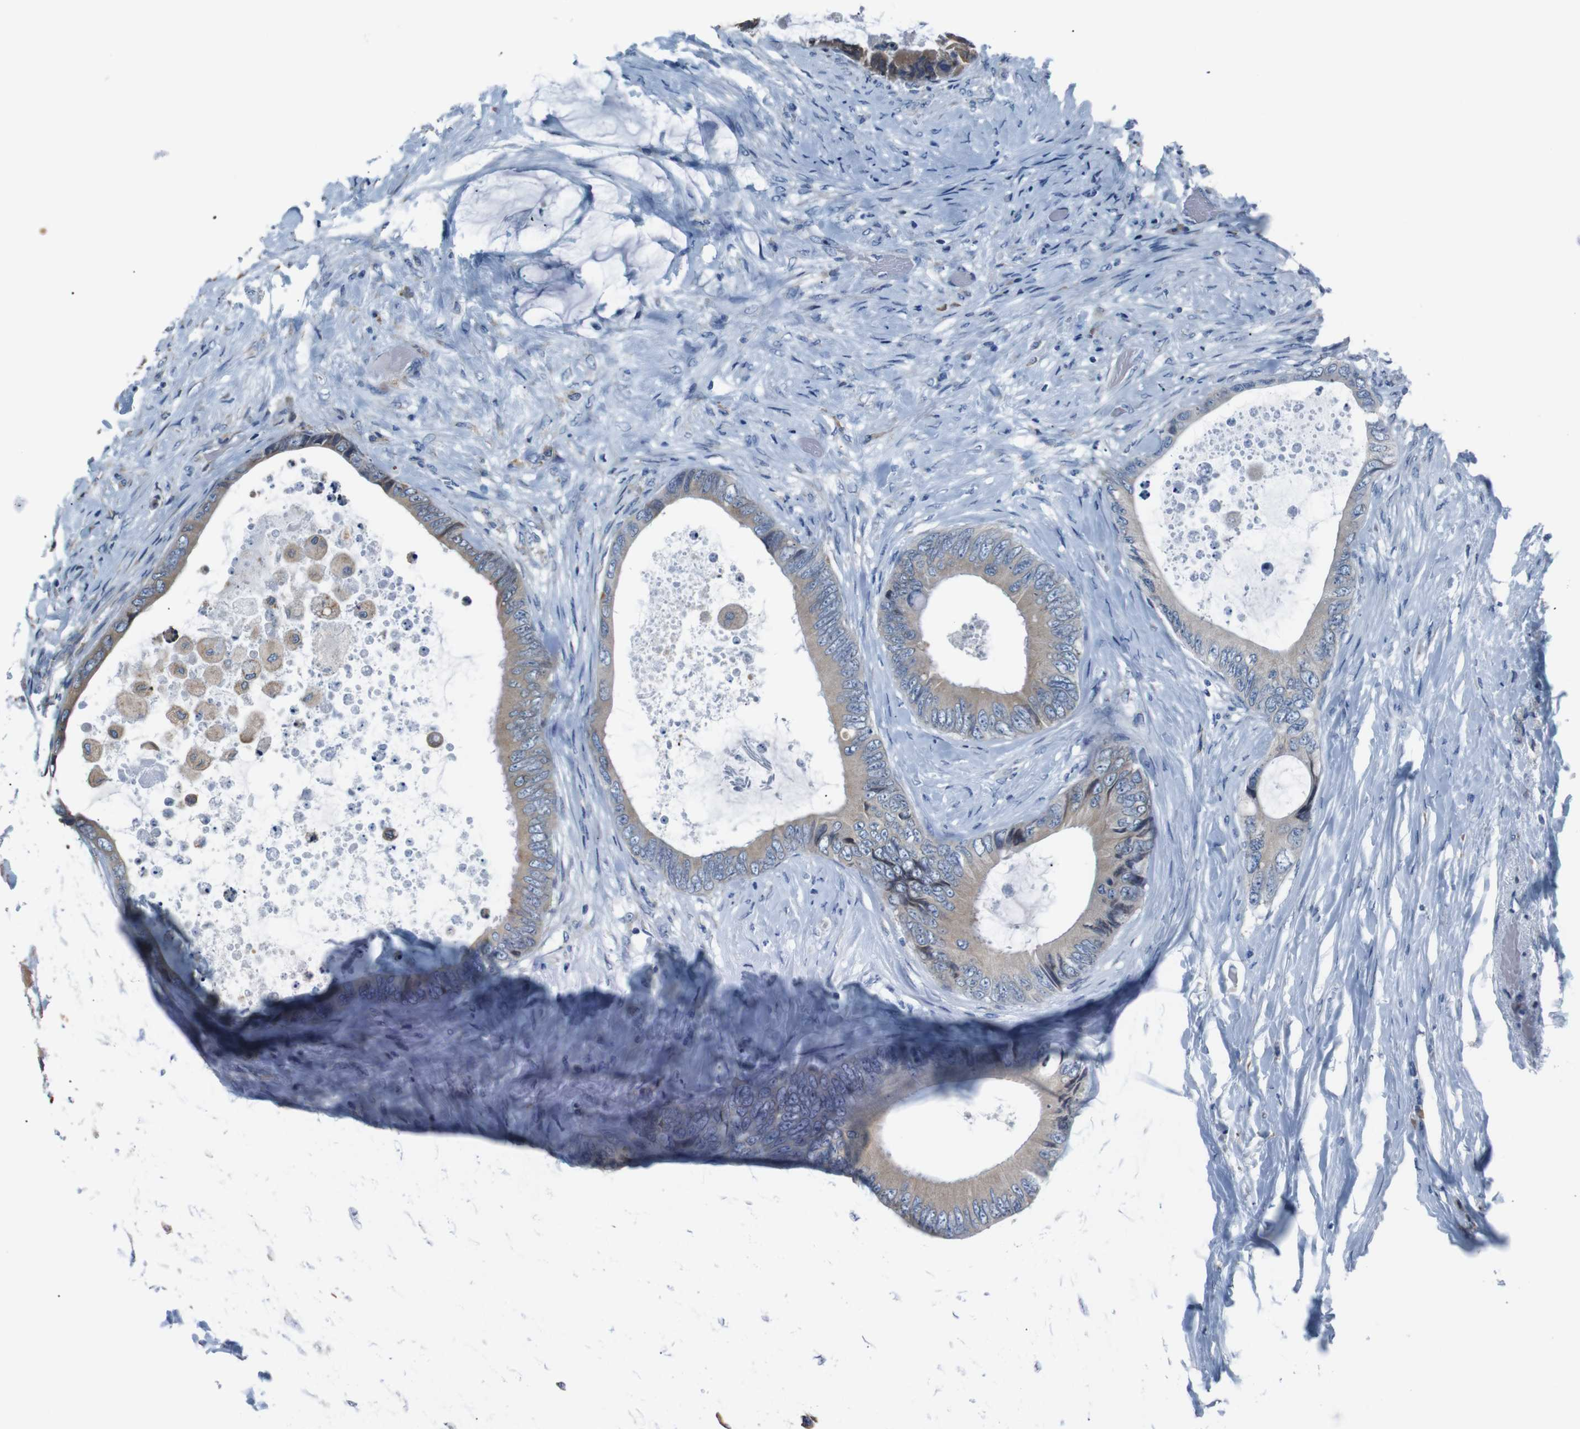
{"staining": {"intensity": "moderate", "quantity": ">75%", "location": "cytoplasmic/membranous"}, "tissue": "colorectal cancer", "cell_type": "Tumor cells", "image_type": "cancer", "snomed": [{"axis": "morphology", "description": "Normal tissue, NOS"}, {"axis": "morphology", "description": "Adenocarcinoma, NOS"}, {"axis": "topography", "description": "Rectum"}, {"axis": "topography", "description": "Peripheral nerve tissue"}], "caption": "Moderate cytoplasmic/membranous protein expression is appreciated in approximately >75% of tumor cells in colorectal cancer. (Stains: DAB in brown, nuclei in blue, Microscopy: brightfield microscopy at high magnification).", "gene": "SIGMAR1", "patient": {"sex": "female", "age": 77}}